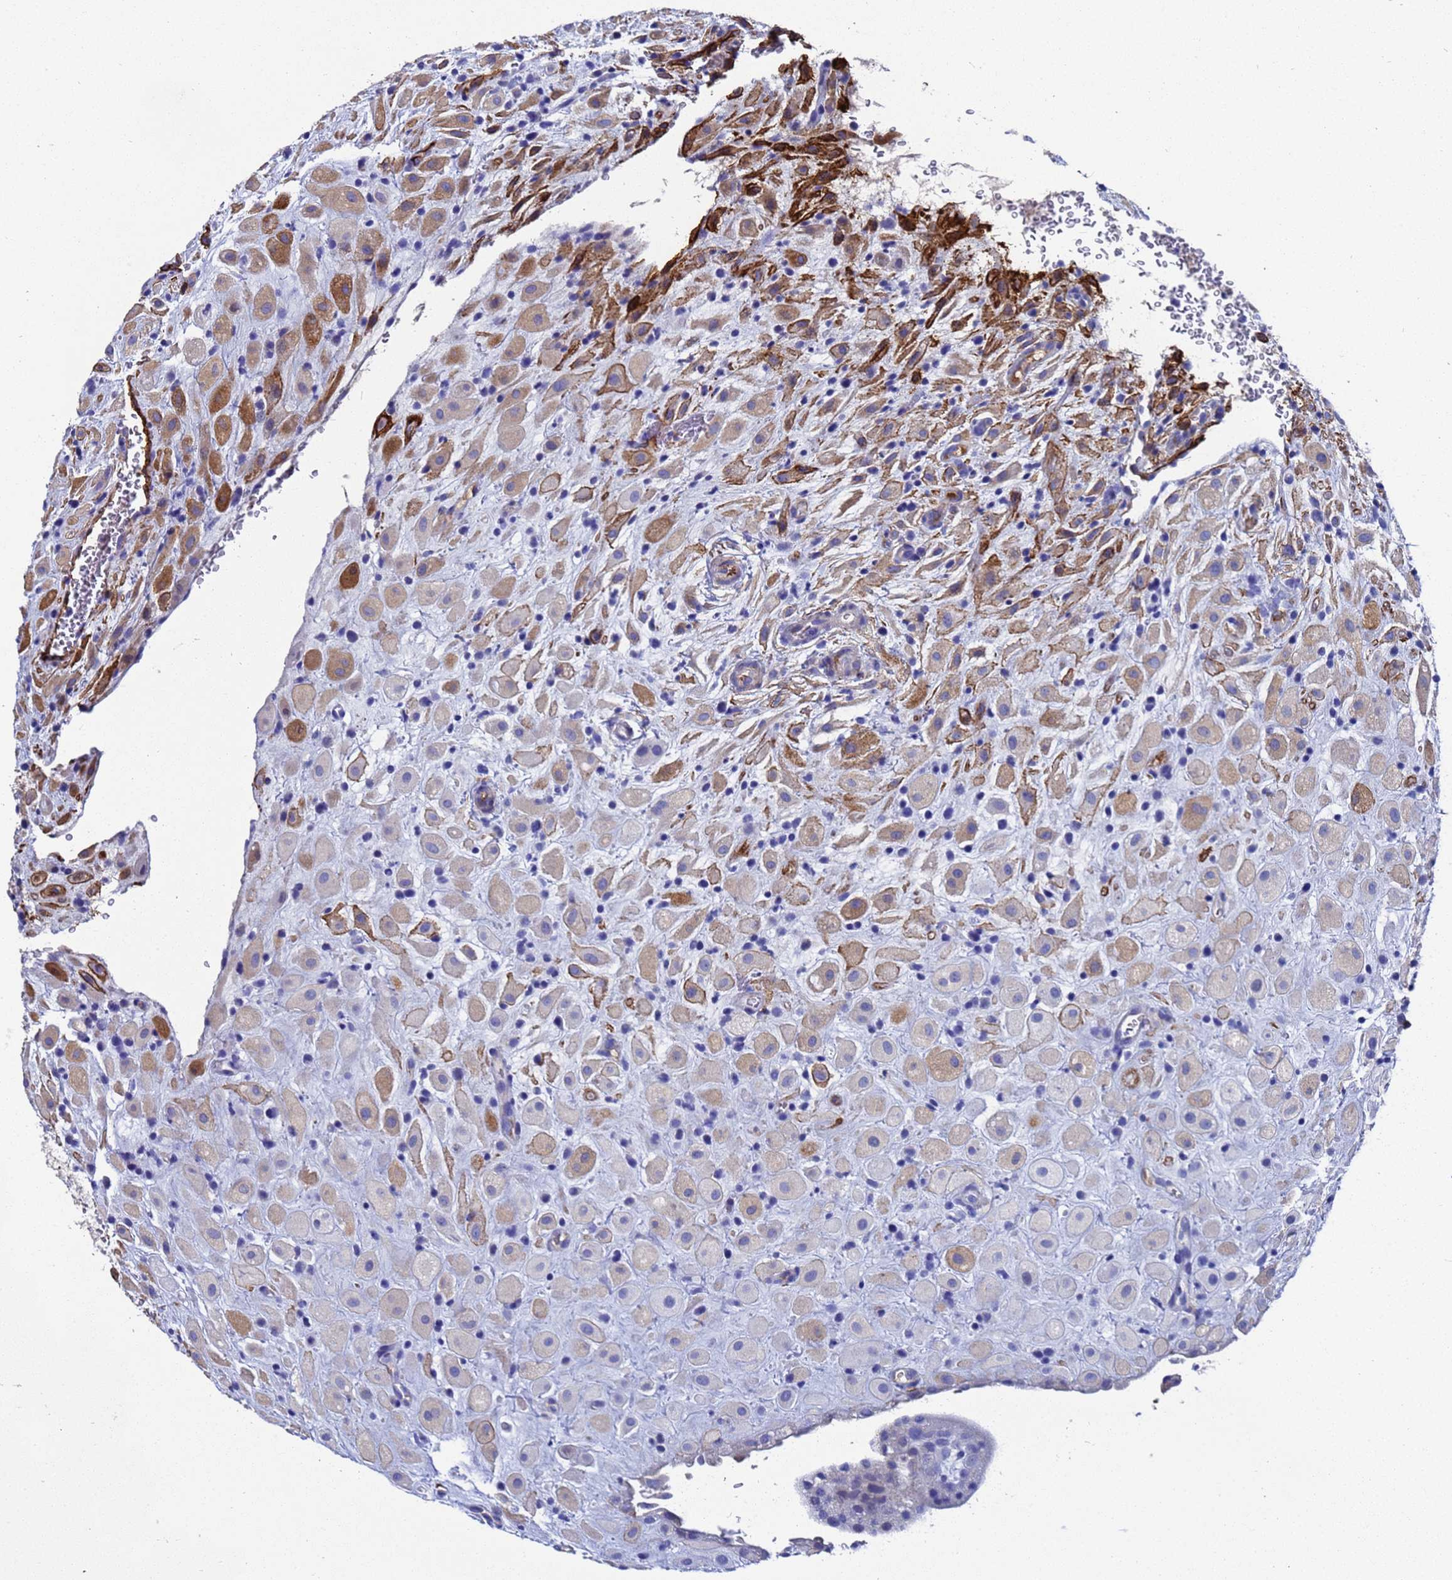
{"staining": {"intensity": "moderate", "quantity": "25%-75%", "location": "cytoplasmic/membranous"}, "tissue": "placenta", "cell_type": "Decidual cells", "image_type": "normal", "snomed": [{"axis": "morphology", "description": "Normal tissue, NOS"}, {"axis": "topography", "description": "Placenta"}], "caption": "Protein staining by immunohistochemistry demonstrates moderate cytoplasmic/membranous staining in about 25%-75% of decidual cells in normal placenta.", "gene": "ADIPOQ", "patient": {"sex": "female", "age": 35}}